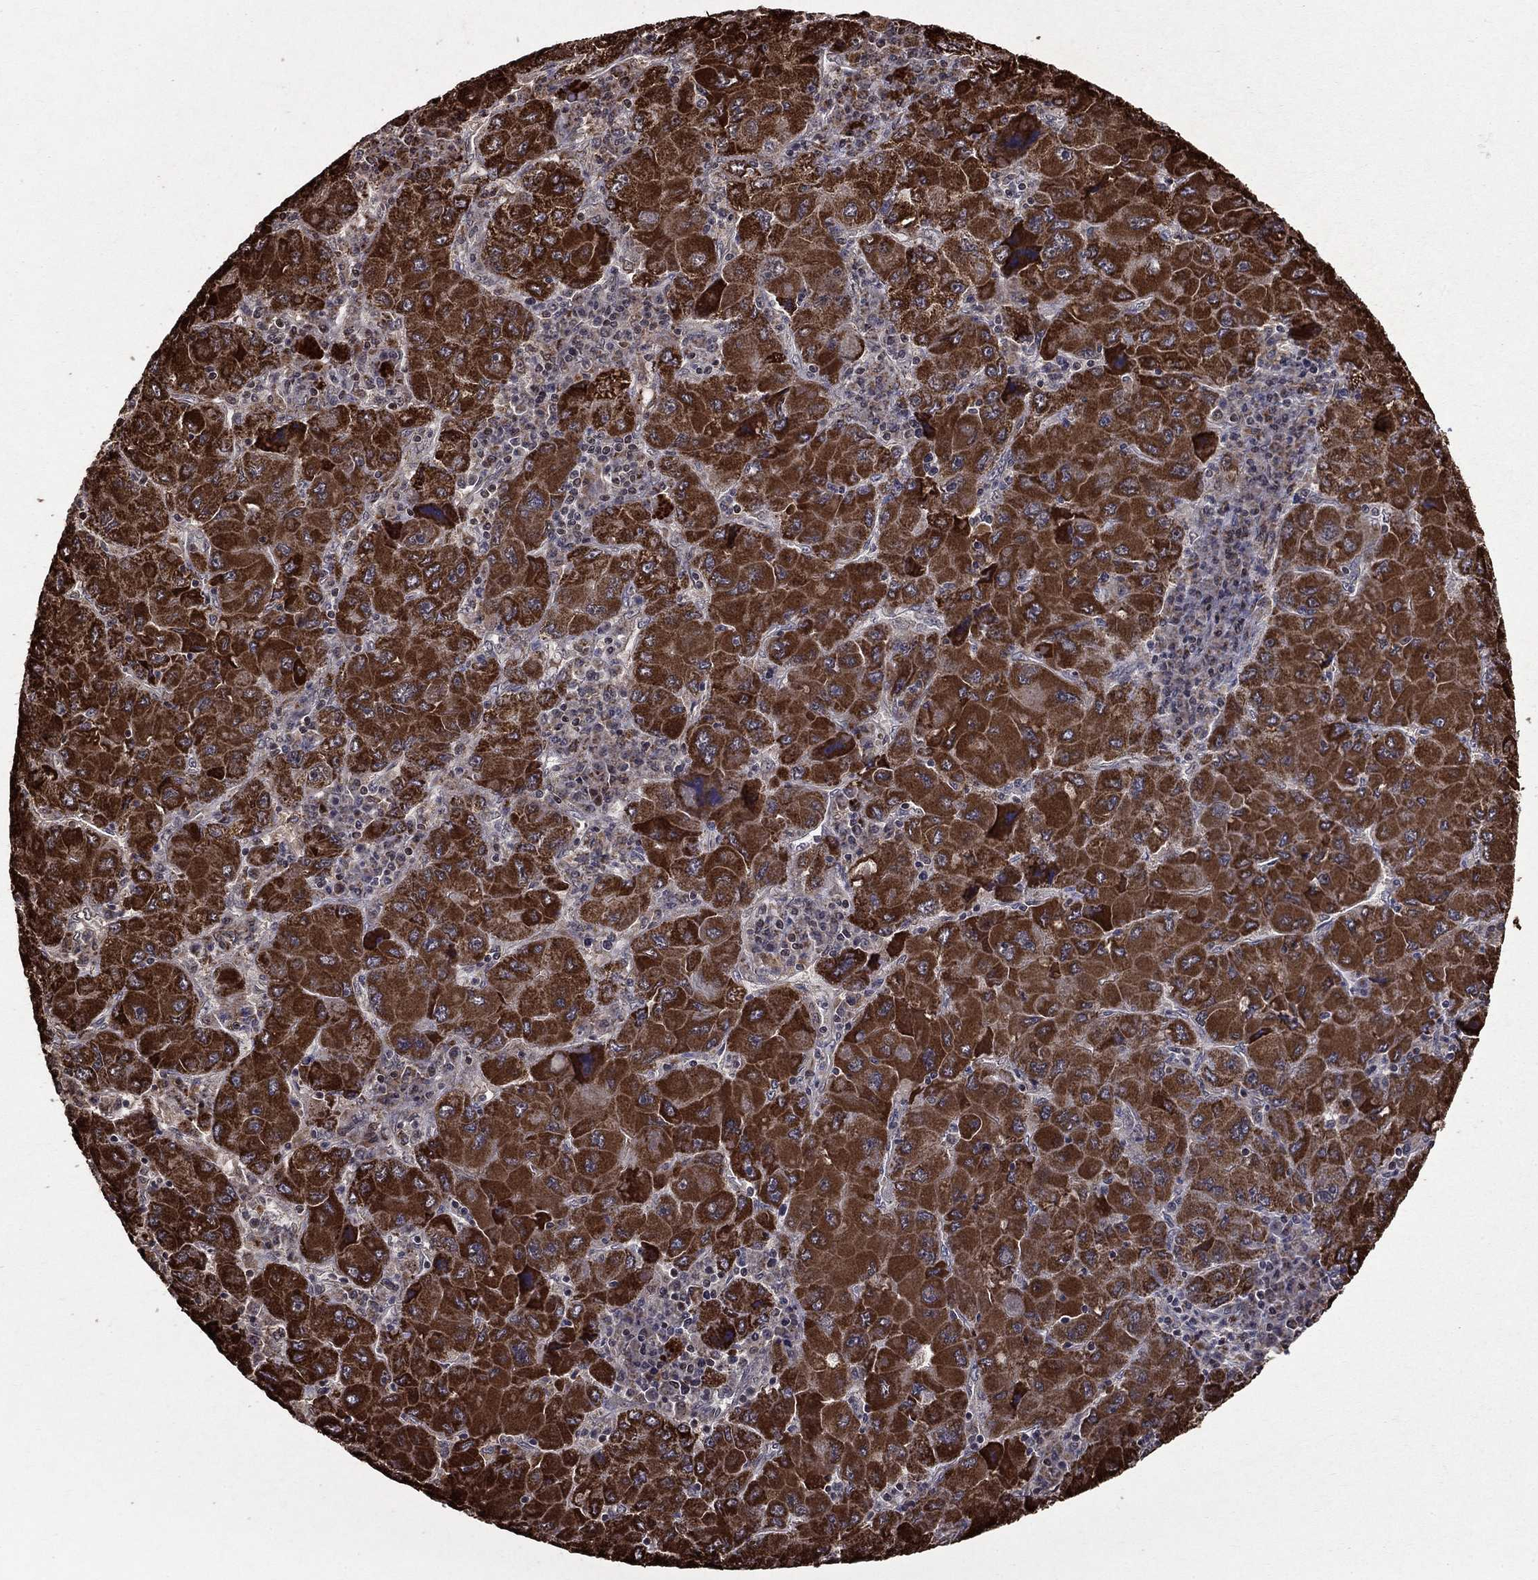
{"staining": {"intensity": "strong", "quantity": ">75%", "location": "cytoplasmic/membranous"}, "tissue": "liver cancer", "cell_type": "Tumor cells", "image_type": "cancer", "snomed": [{"axis": "morphology", "description": "Carcinoma, Hepatocellular, NOS"}, {"axis": "topography", "description": "Liver"}], "caption": "Brown immunohistochemical staining in human liver cancer (hepatocellular carcinoma) exhibits strong cytoplasmic/membranous staining in about >75% of tumor cells. (DAB (3,3'-diaminobenzidine) IHC with brightfield microscopy, high magnification).", "gene": "ACOT13", "patient": {"sex": "male", "age": 75}}